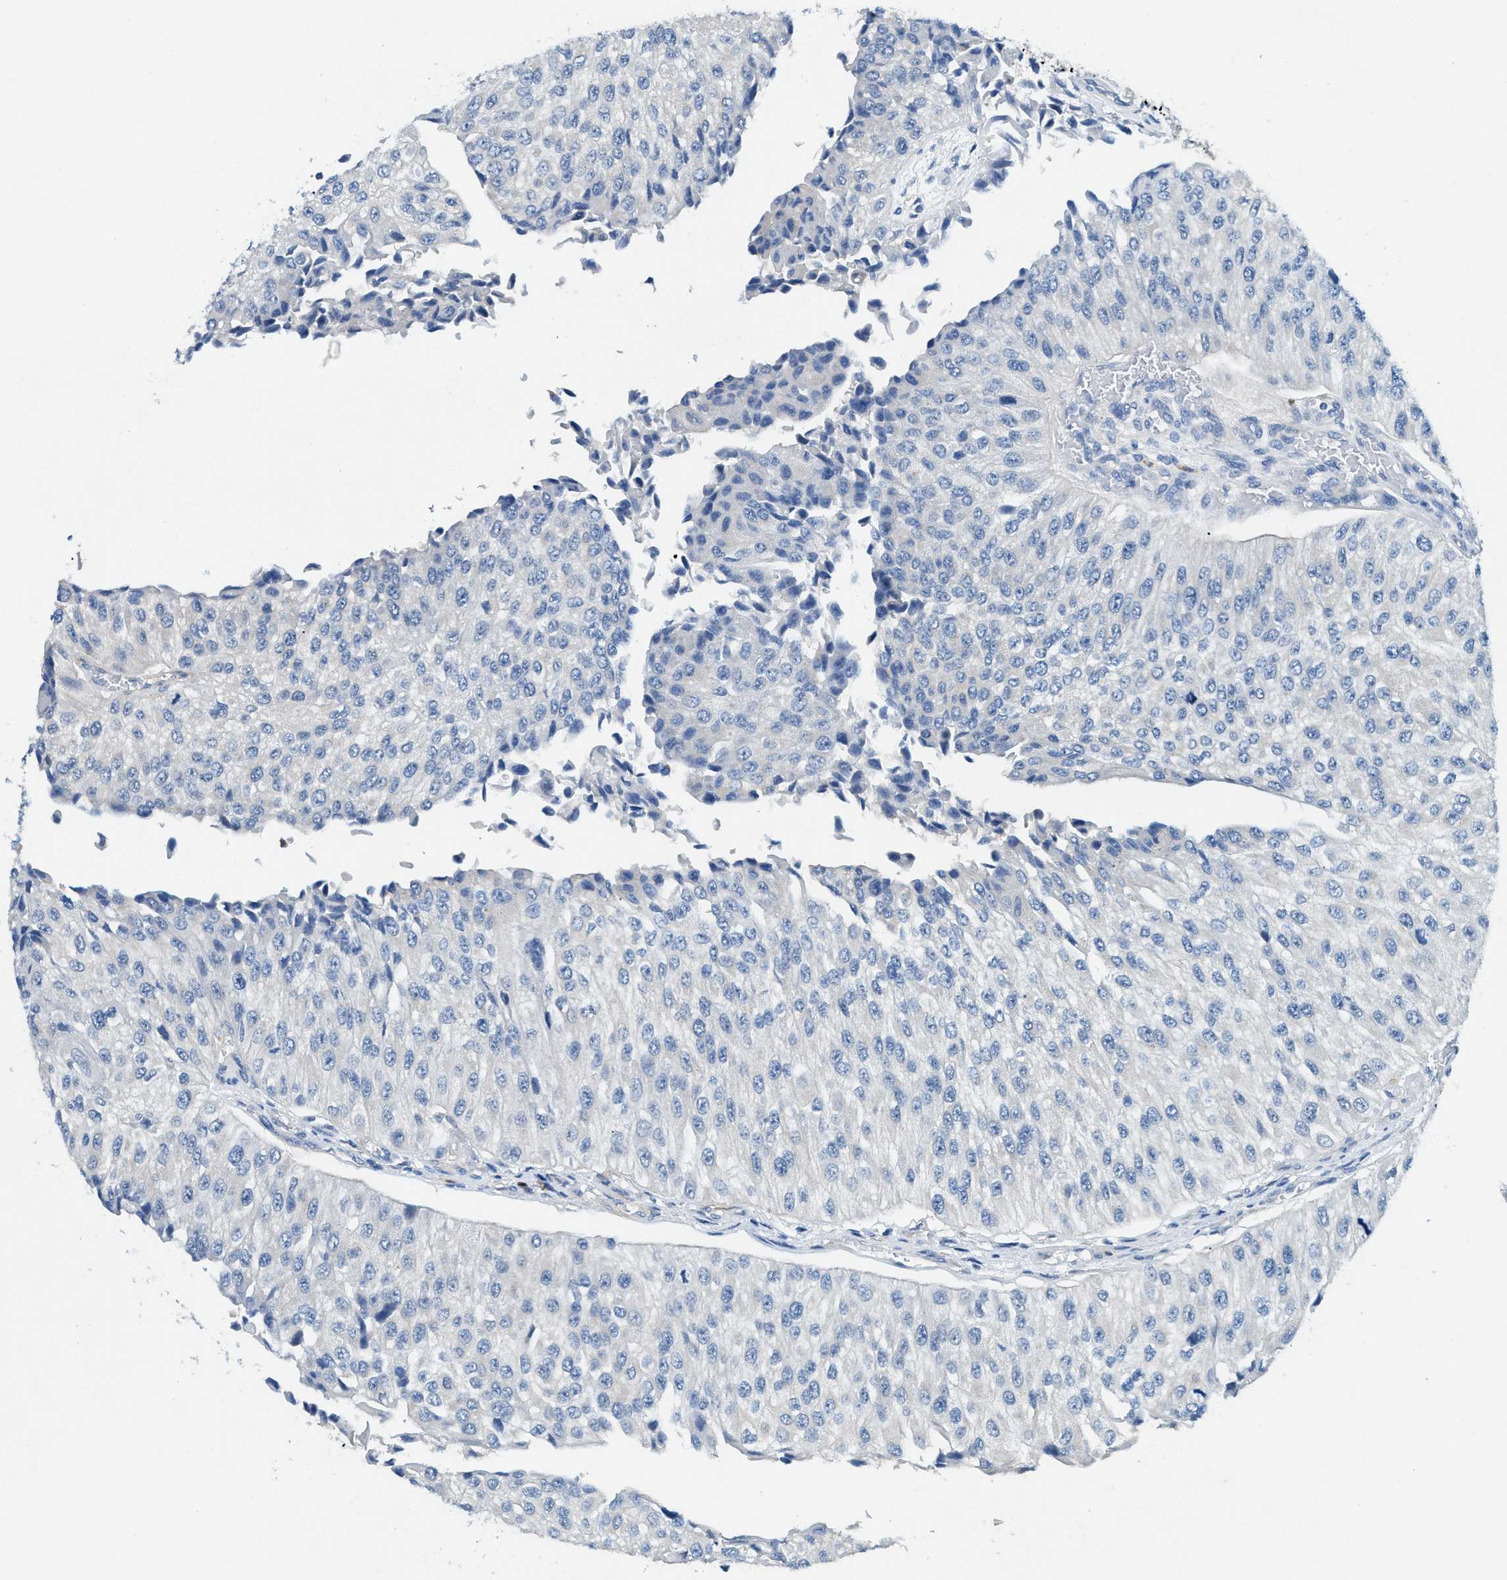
{"staining": {"intensity": "negative", "quantity": "none", "location": "none"}, "tissue": "urothelial cancer", "cell_type": "Tumor cells", "image_type": "cancer", "snomed": [{"axis": "morphology", "description": "Urothelial carcinoma, High grade"}, {"axis": "topography", "description": "Kidney"}, {"axis": "topography", "description": "Urinary bladder"}], "caption": "This is an immunohistochemistry (IHC) image of urothelial cancer. There is no expression in tumor cells.", "gene": "ZDHHC13", "patient": {"sex": "male", "age": 77}}